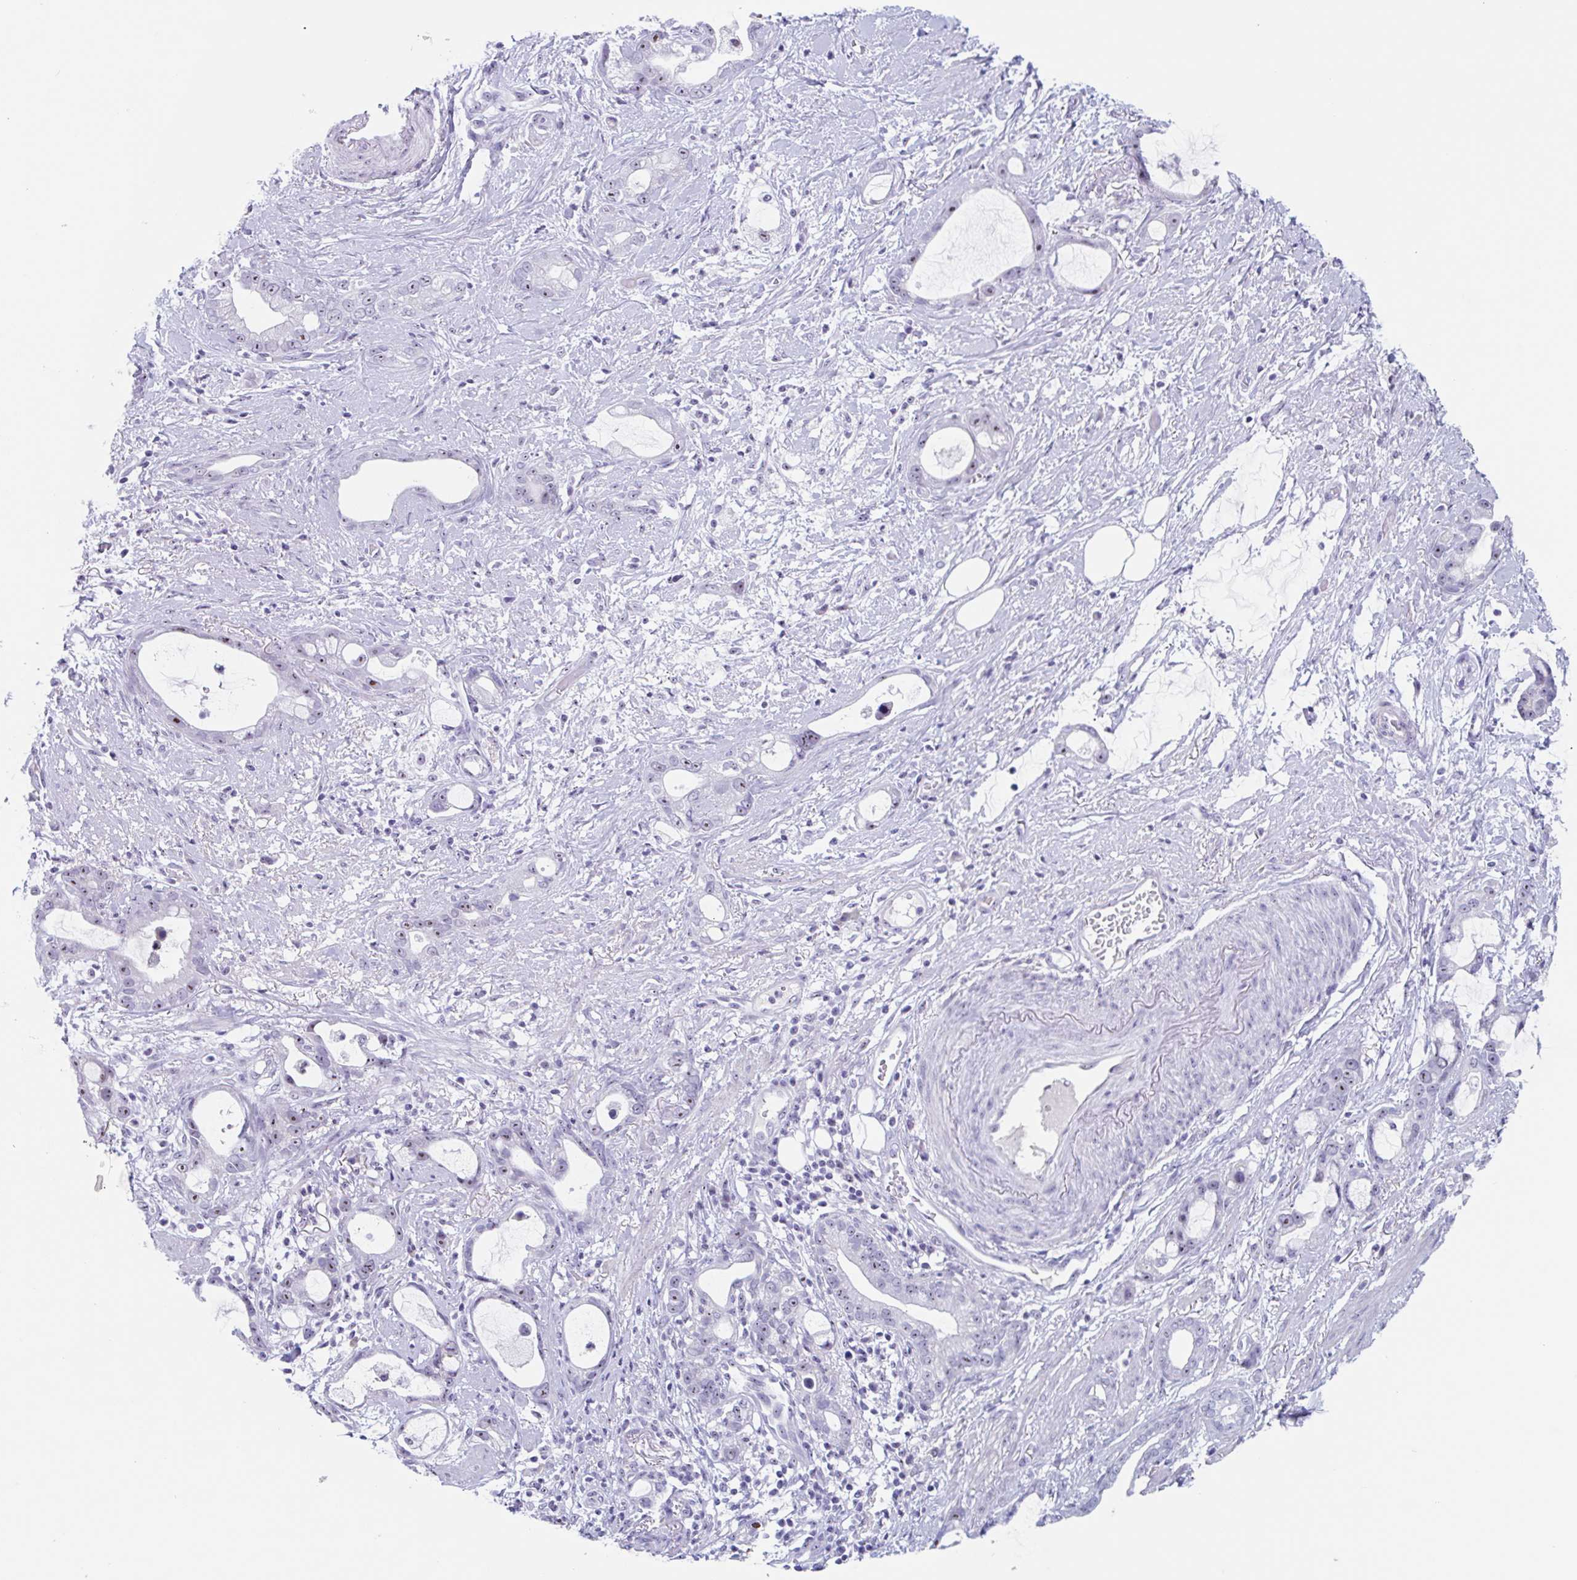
{"staining": {"intensity": "moderate", "quantity": ">75%", "location": "nuclear"}, "tissue": "stomach cancer", "cell_type": "Tumor cells", "image_type": "cancer", "snomed": [{"axis": "morphology", "description": "Adenocarcinoma, NOS"}, {"axis": "topography", "description": "Stomach"}], "caption": "Human adenocarcinoma (stomach) stained with a brown dye exhibits moderate nuclear positive positivity in about >75% of tumor cells.", "gene": "LENG9", "patient": {"sex": "male", "age": 55}}